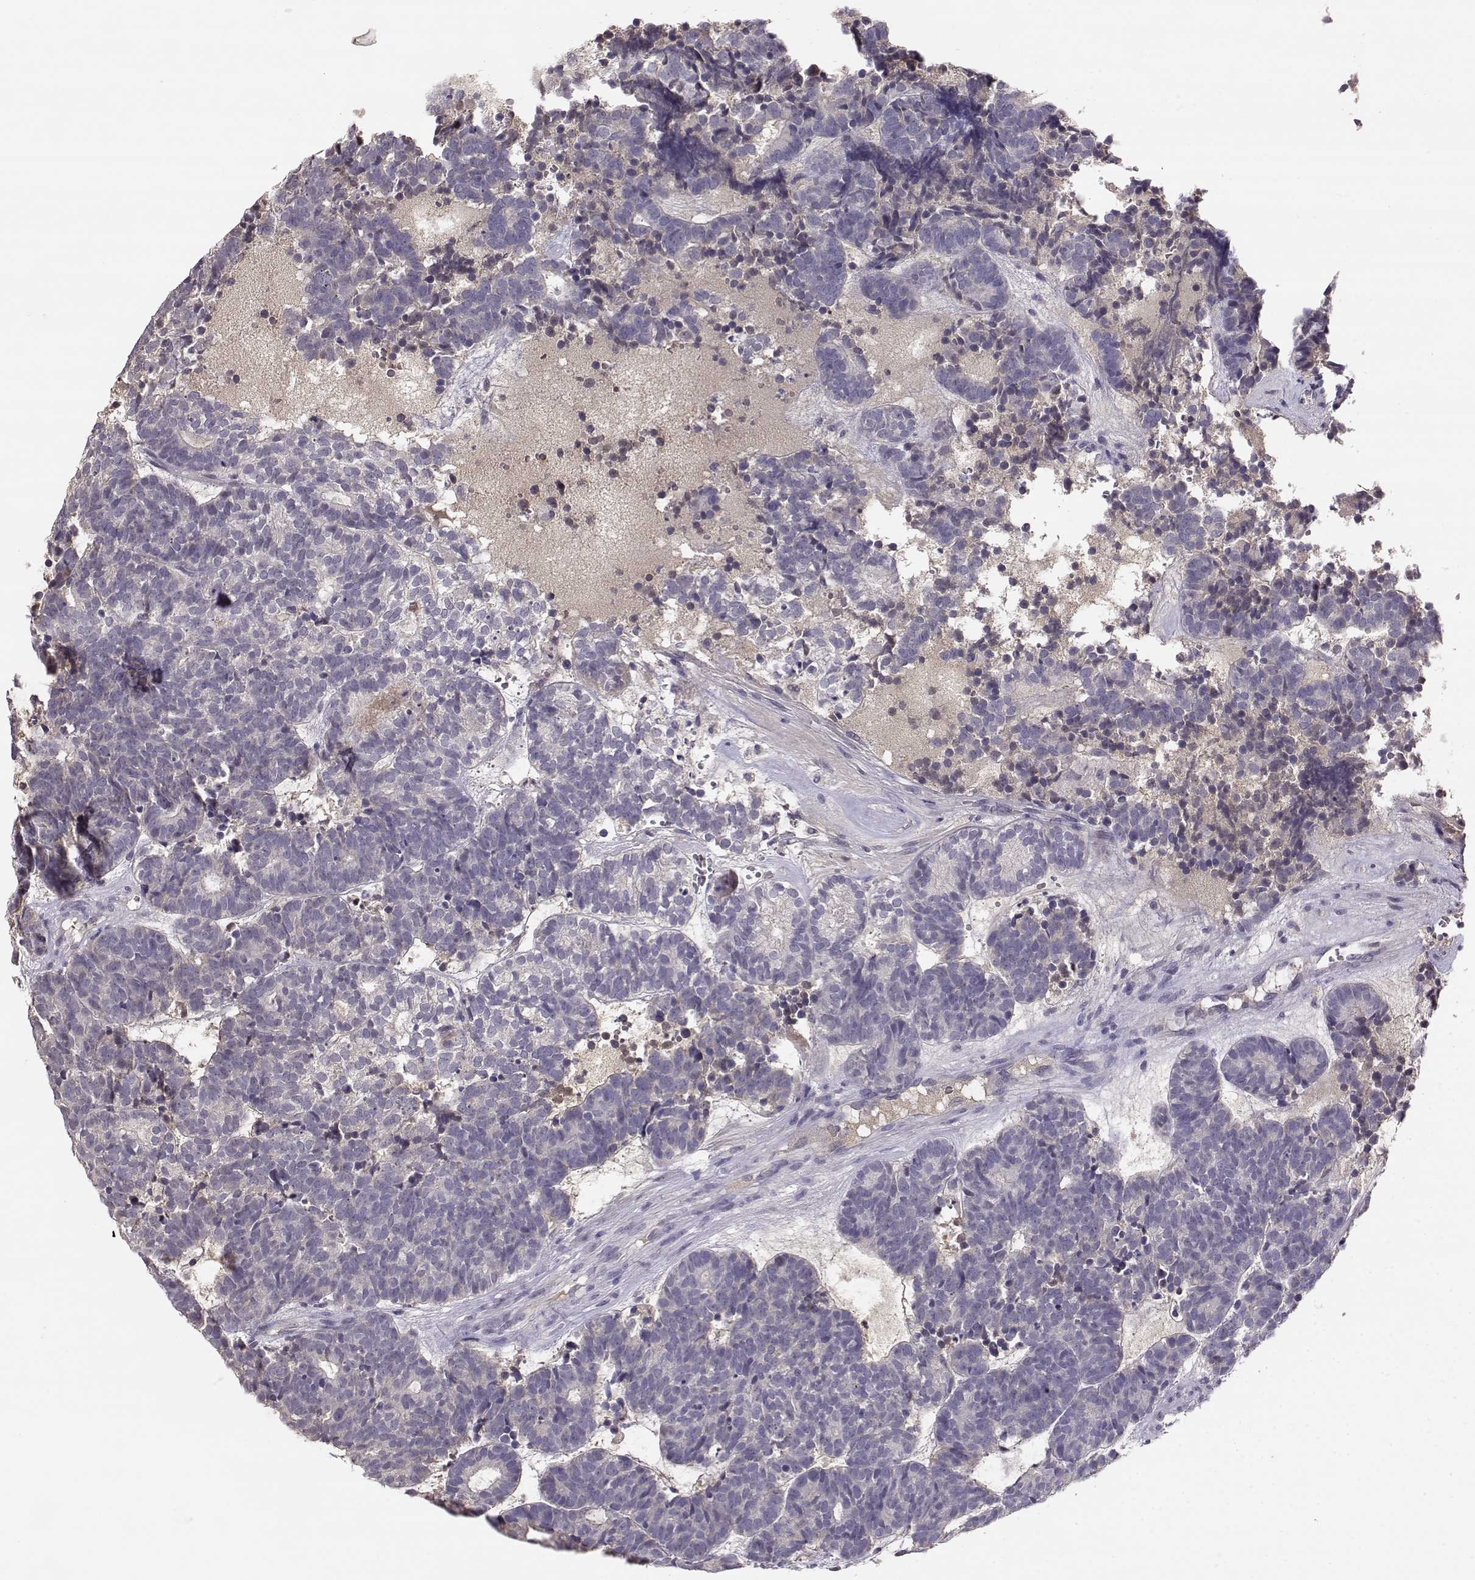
{"staining": {"intensity": "negative", "quantity": "none", "location": "none"}, "tissue": "head and neck cancer", "cell_type": "Tumor cells", "image_type": "cancer", "snomed": [{"axis": "morphology", "description": "Adenocarcinoma, NOS"}, {"axis": "topography", "description": "Head-Neck"}], "caption": "A high-resolution micrograph shows immunohistochemistry (IHC) staining of head and neck cancer (adenocarcinoma), which demonstrates no significant expression in tumor cells. (DAB (3,3'-diaminobenzidine) immunohistochemistry (IHC) visualized using brightfield microscopy, high magnification).", "gene": "TACR1", "patient": {"sex": "female", "age": 81}}